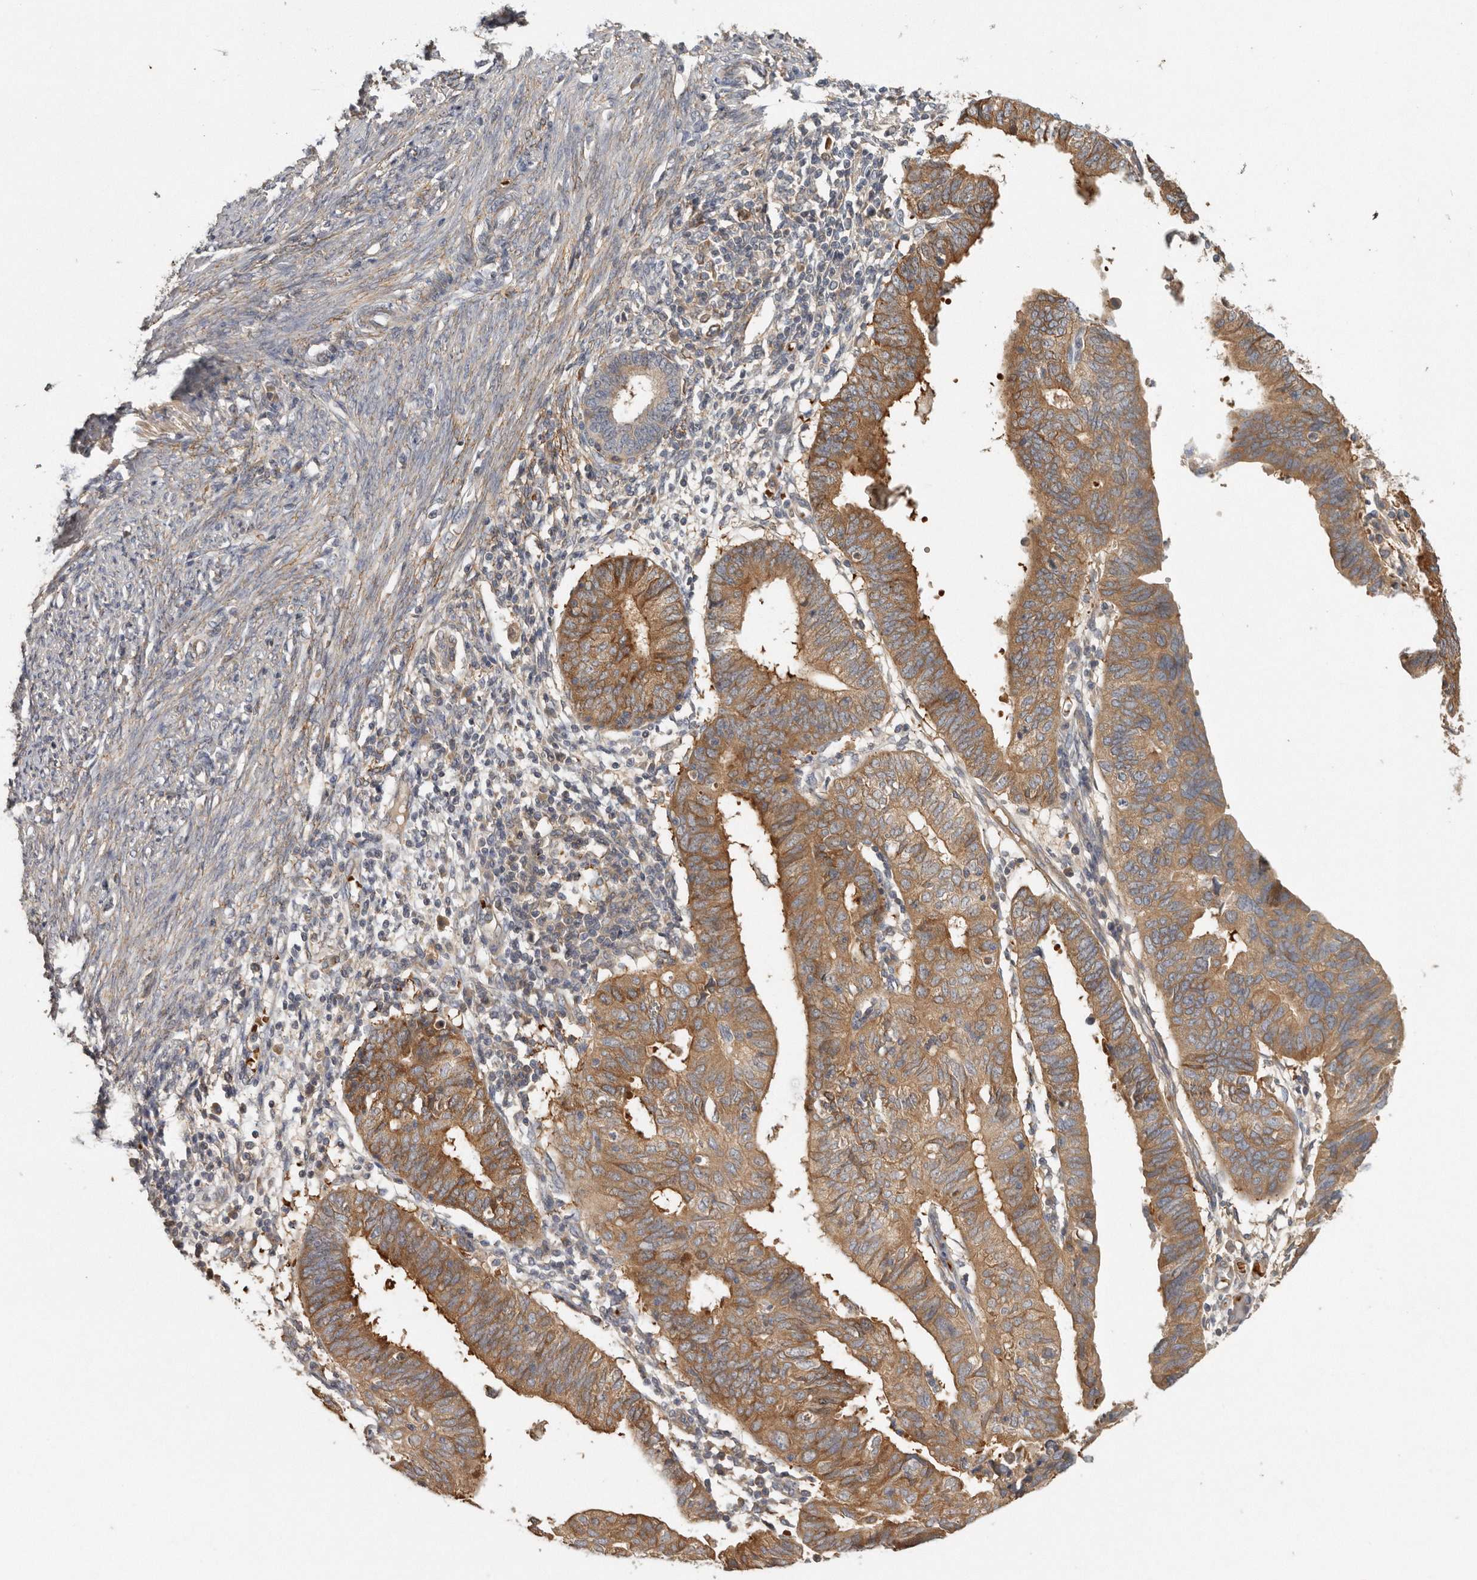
{"staining": {"intensity": "moderate", "quantity": ">75%", "location": "cytoplasmic/membranous"}, "tissue": "endometrial cancer", "cell_type": "Tumor cells", "image_type": "cancer", "snomed": [{"axis": "morphology", "description": "Adenocarcinoma, NOS"}, {"axis": "topography", "description": "Uterus"}], "caption": "Endometrial cancer (adenocarcinoma) stained with immunohistochemistry (IHC) demonstrates moderate cytoplasmic/membranous staining in approximately >75% of tumor cells.", "gene": "CFAP298", "patient": {"sex": "female", "age": 77}}